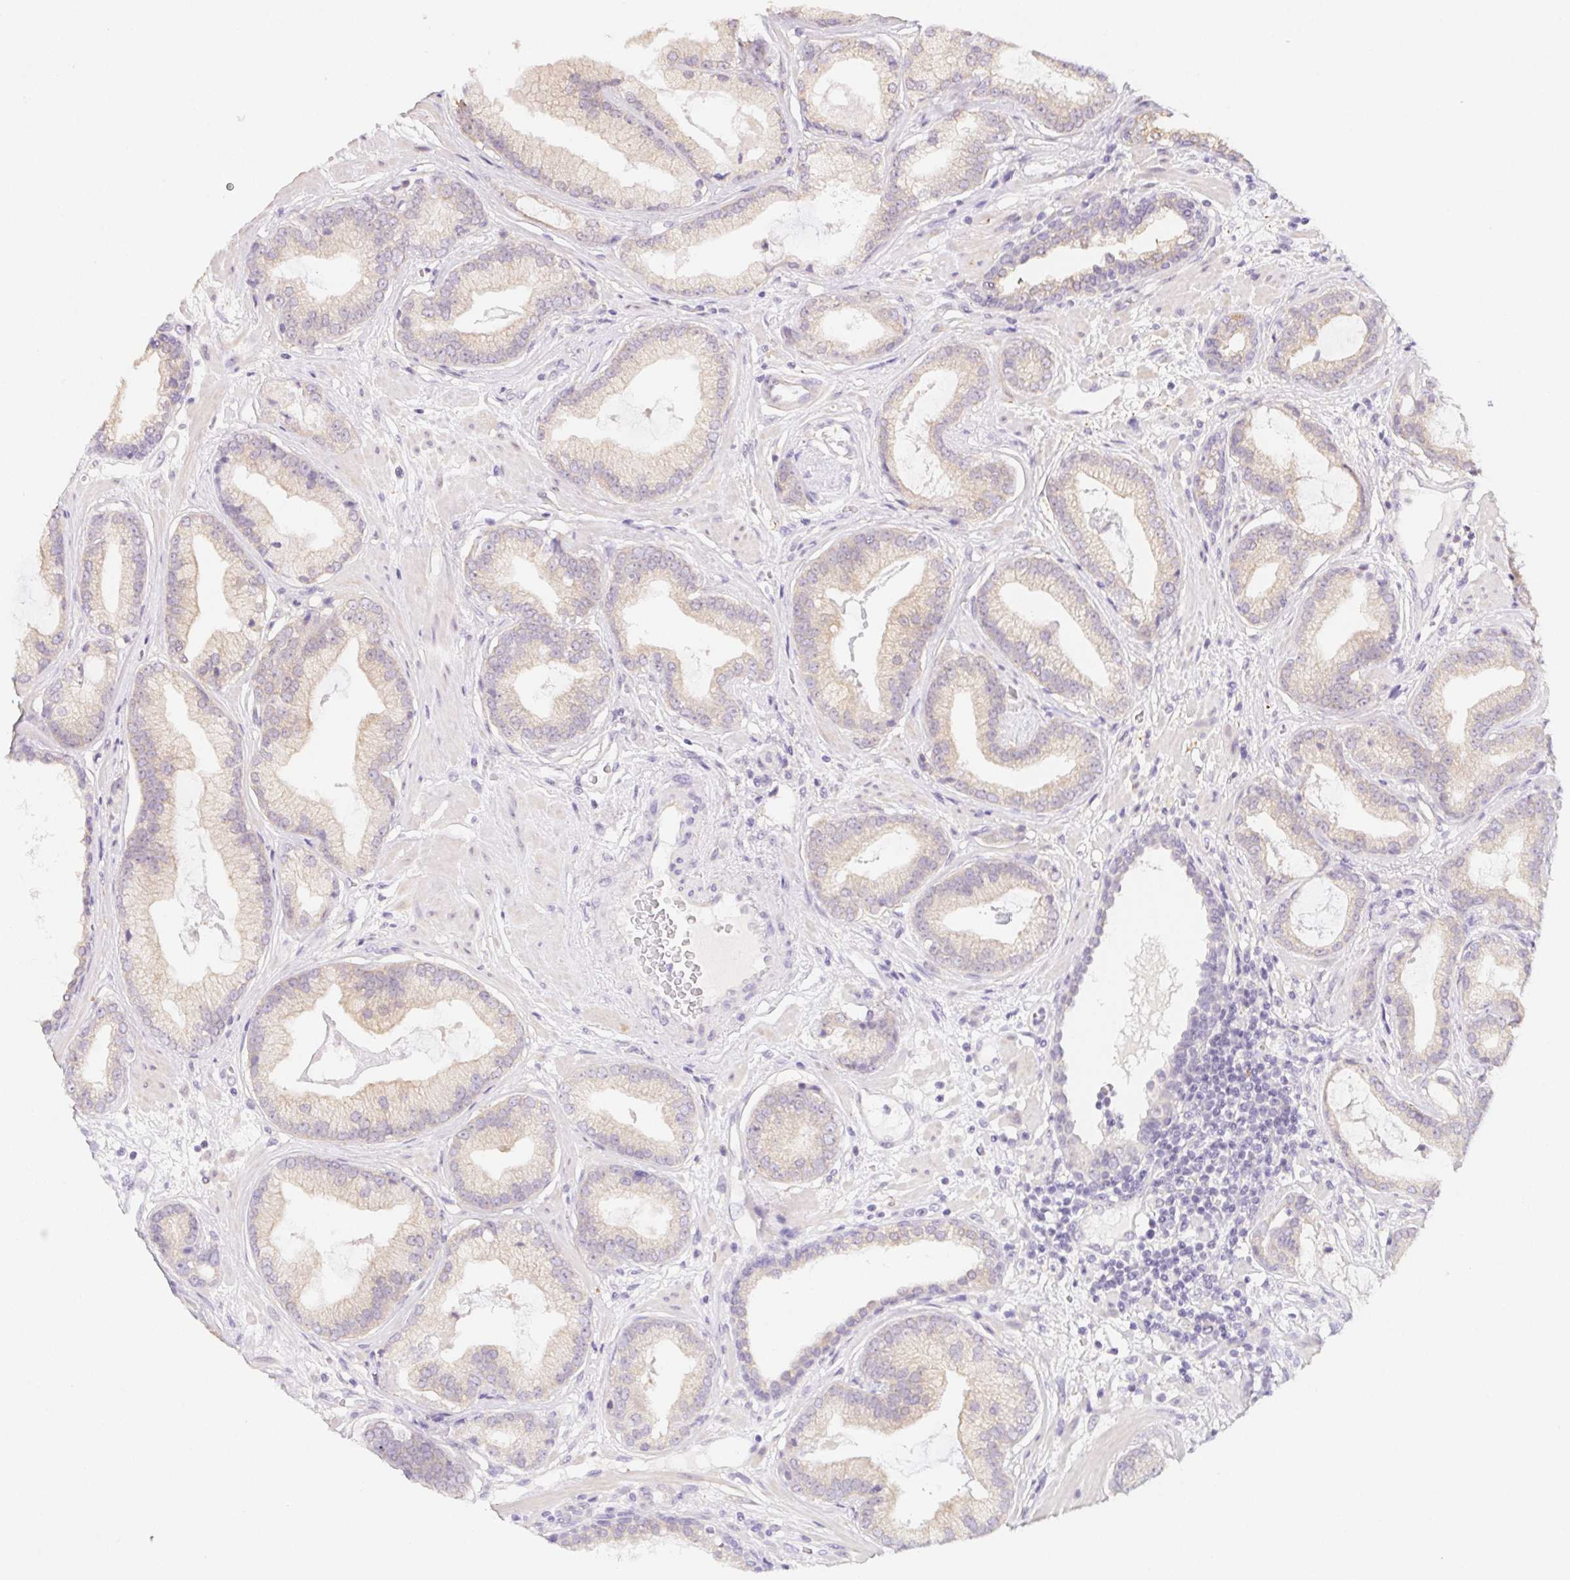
{"staining": {"intensity": "weak", "quantity": "<25%", "location": "cytoplasmic/membranous"}, "tissue": "prostate cancer", "cell_type": "Tumor cells", "image_type": "cancer", "snomed": [{"axis": "morphology", "description": "Adenocarcinoma, Low grade"}, {"axis": "topography", "description": "Prostate"}], "caption": "Prostate cancer (adenocarcinoma (low-grade)) was stained to show a protein in brown. There is no significant staining in tumor cells.", "gene": "ZBBX", "patient": {"sex": "male", "age": 62}}